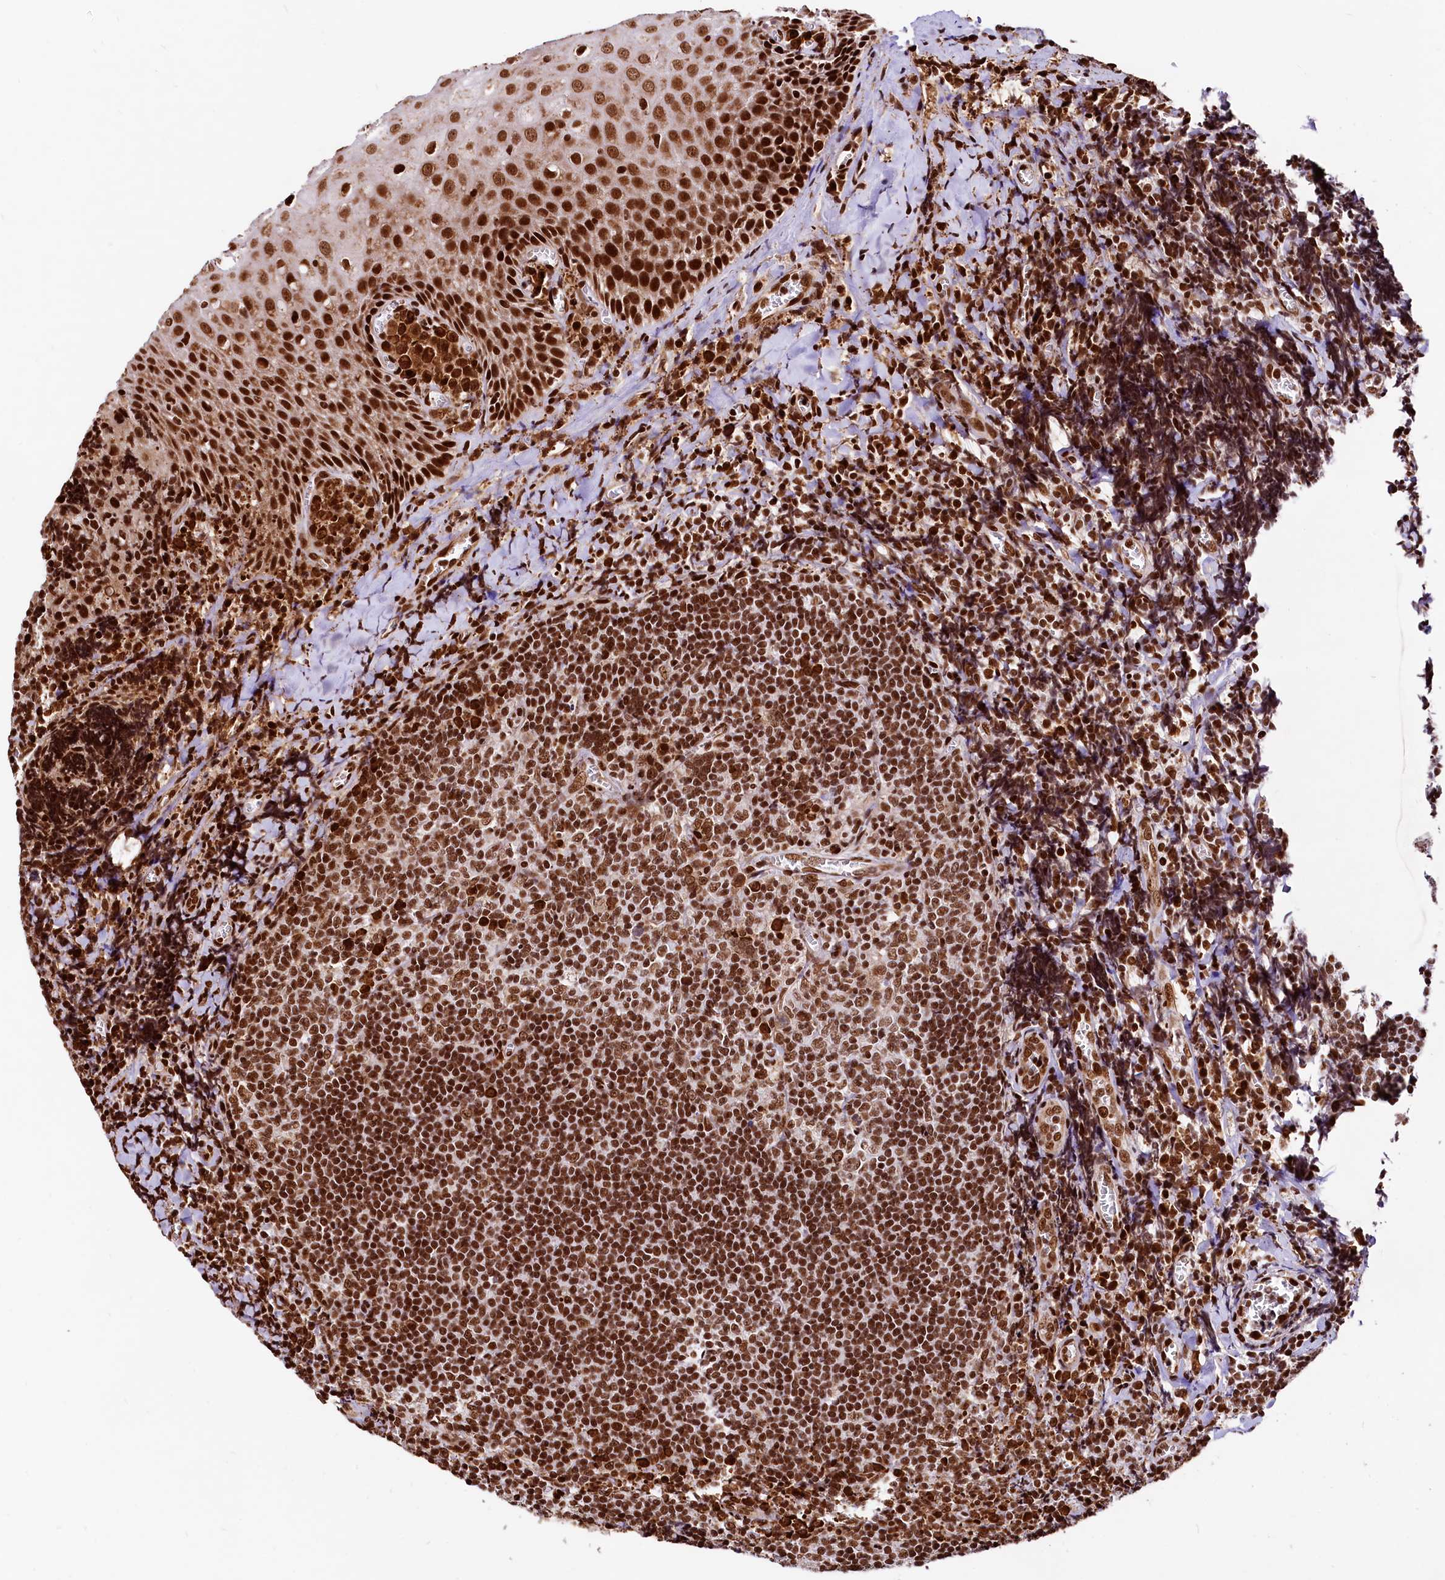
{"staining": {"intensity": "strong", "quantity": ">75%", "location": "nuclear"}, "tissue": "tonsil", "cell_type": "Non-germinal center cells", "image_type": "normal", "snomed": [{"axis": "morphology", "description": "Normal tissue, NOS"}, {"axis": "topography", "description": "Tonsil"}], "caption": "Human tonsil stained for a protein (brown) exhibits strong nuclear positive positivity in about >75% of non-germinal center cells.", "gene": "PDS5B", "patient": {"sex": "male", "age": 27}}